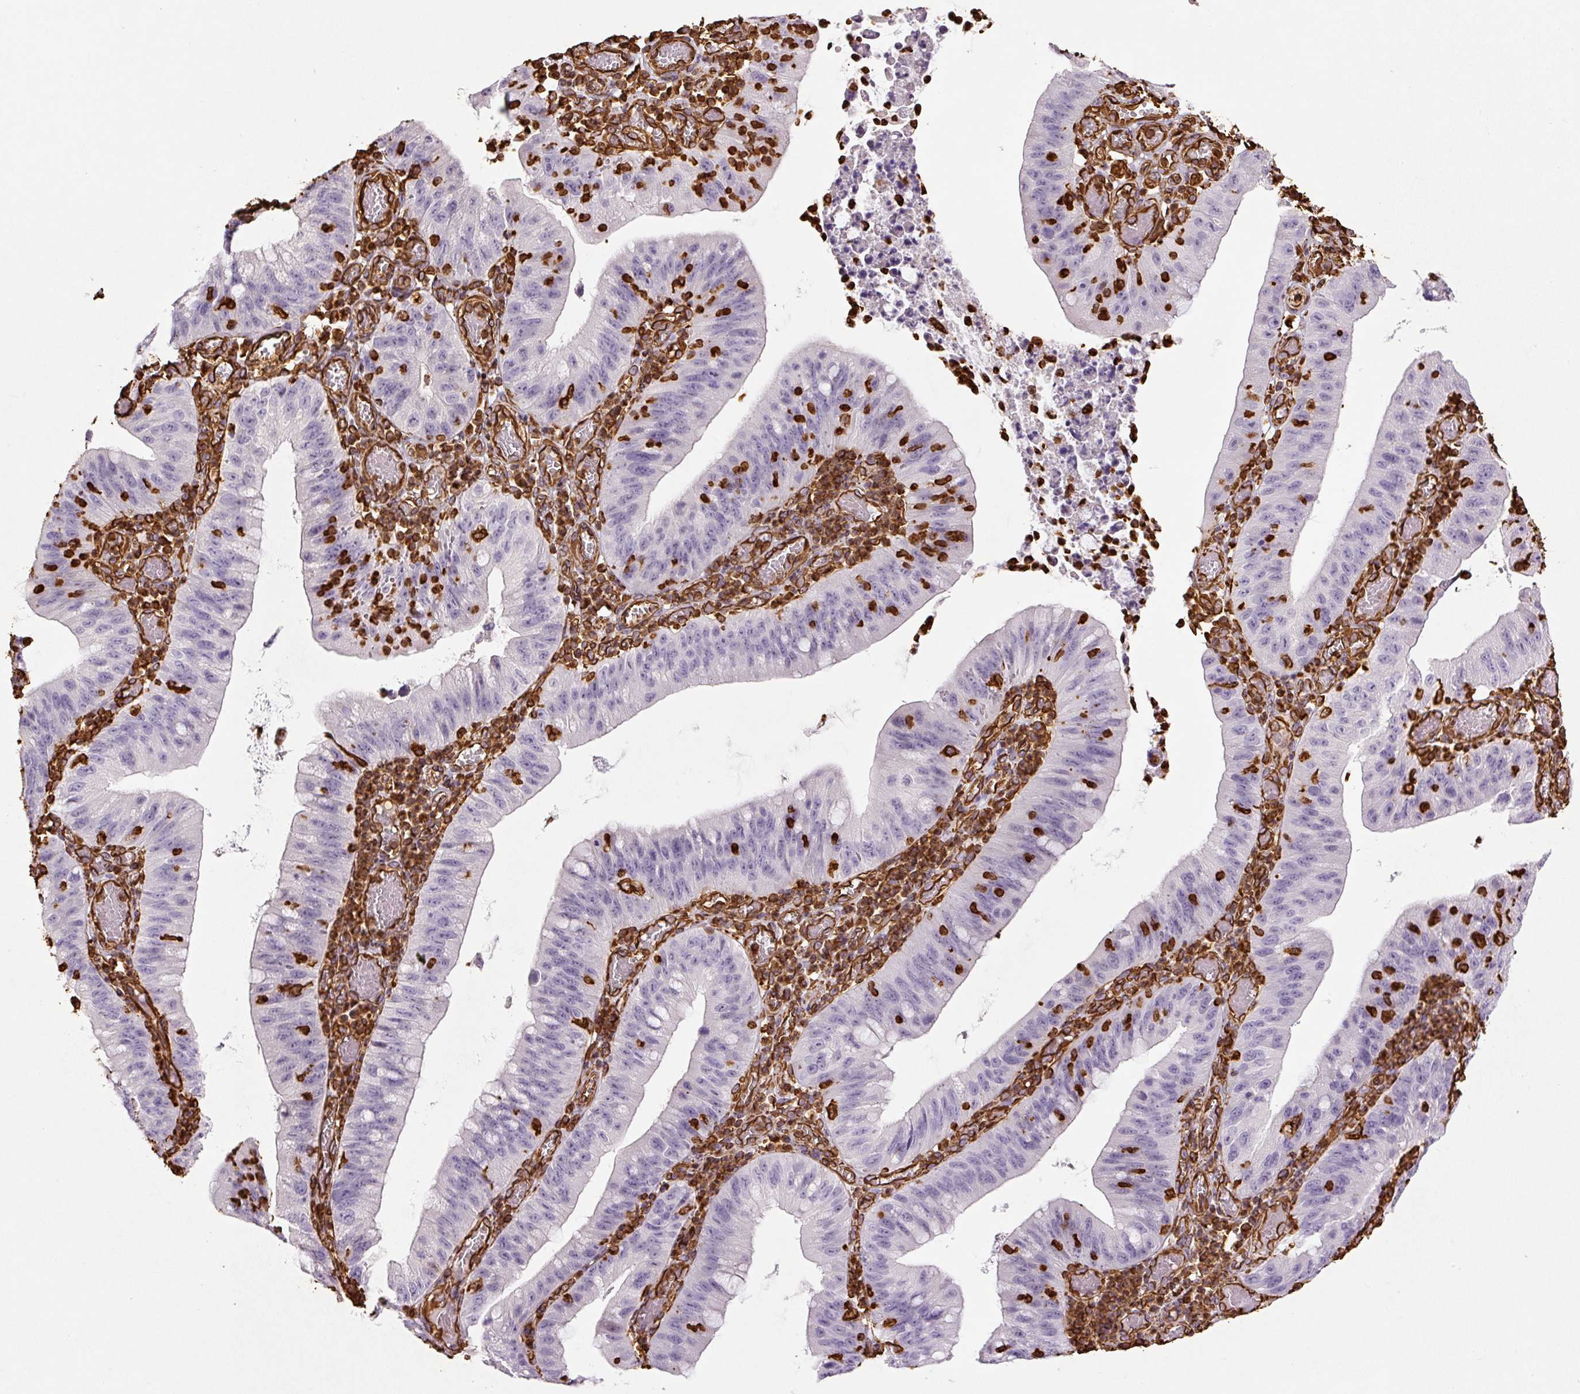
{"staining": {"intensity": "negative", "quantity": "none", "location": "none"}, "tissue": "stomach cancer", "cell_type": "Tumor cells", "image_type": "cancer", "snomed": [{"axis": "morphology", "description": "Adenocarcinoma, NOS"}, {"axis": "topography", "description": "Stomach"}], "caption": "This is an immunohistochemistry (IHC) micrograph of adenocarcinoma (stomach). There is no positivity in tumor cells.", "gene": "VIM", "patient": {"sex": "male", "age": 59}}